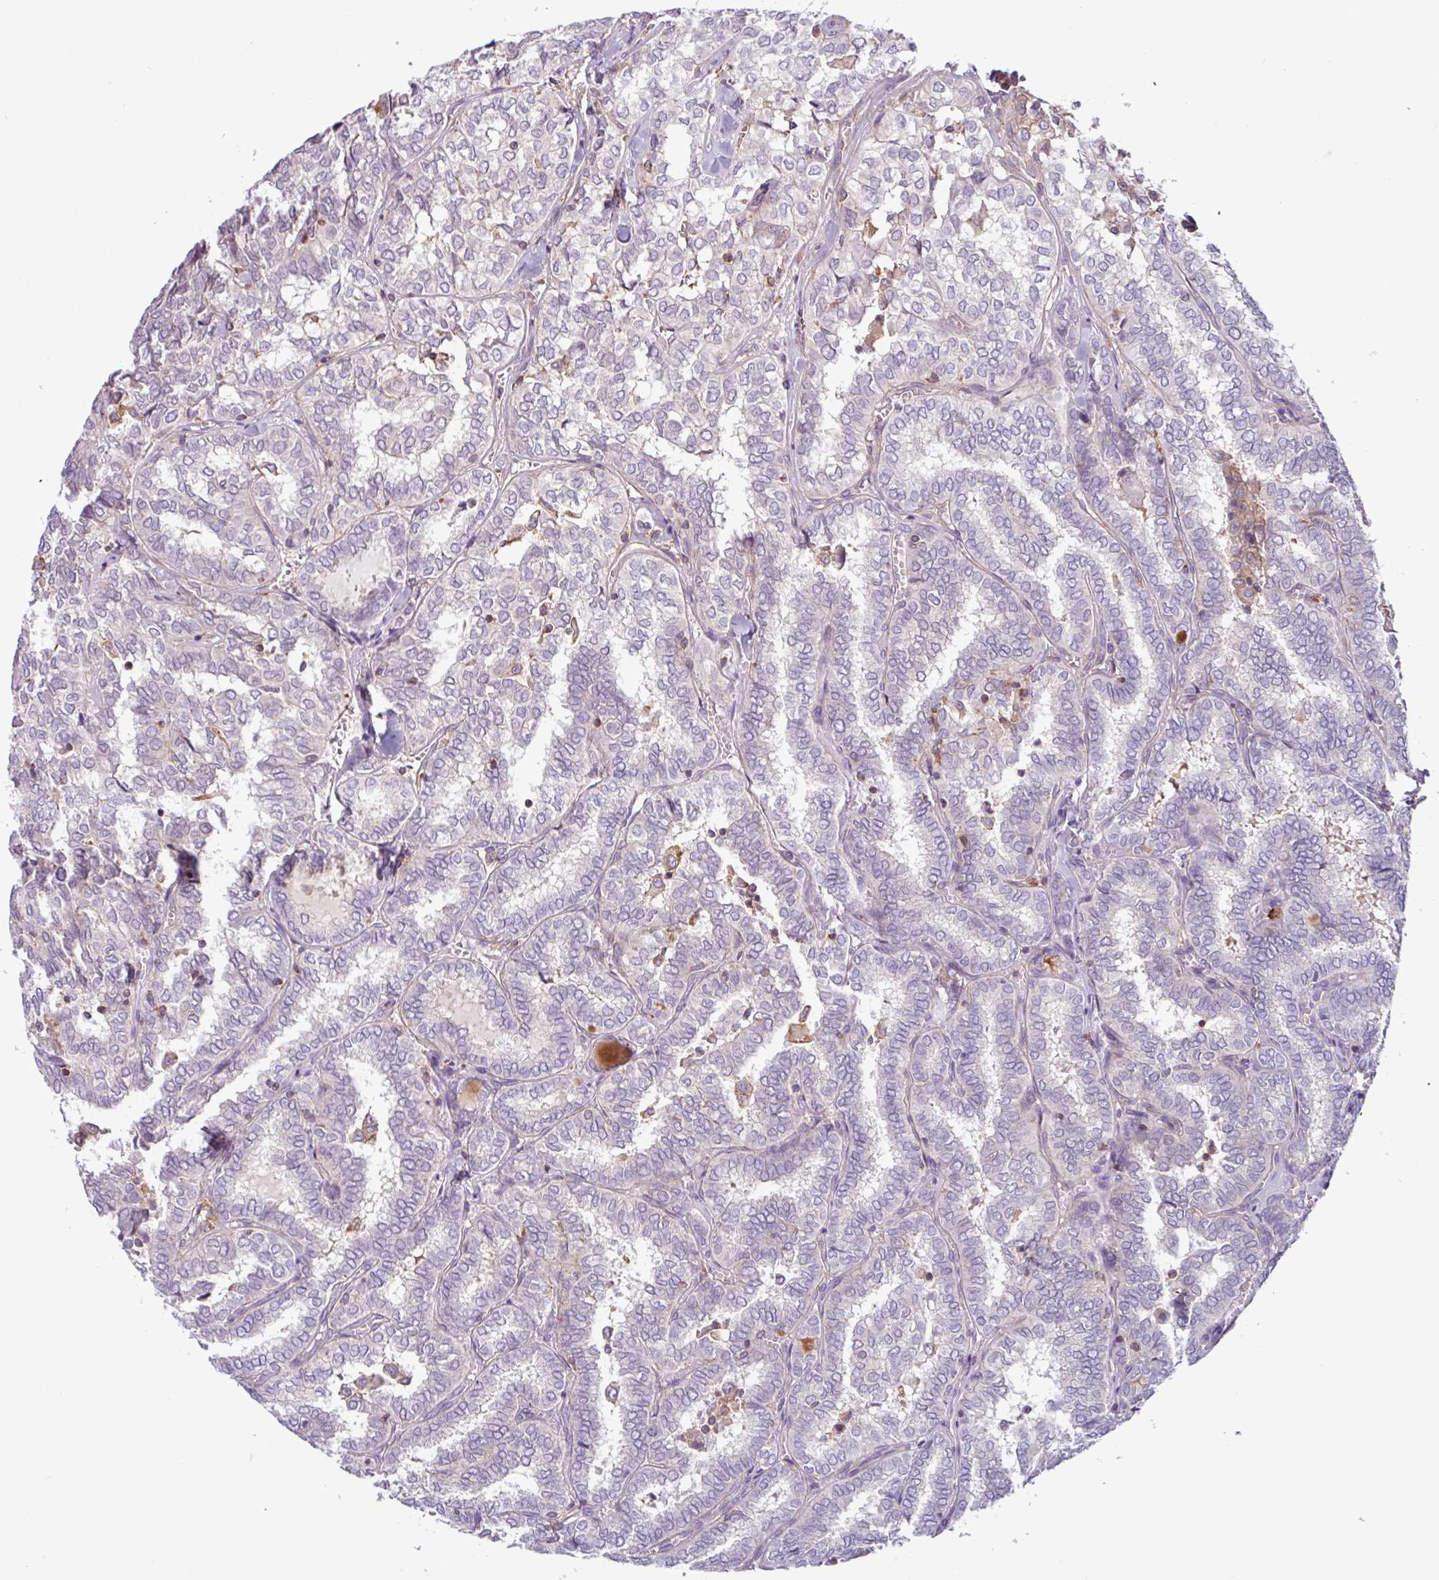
{"staining": {"intensity": "negative", "quantity": "none", "location": "none"}, "tissue": "thyroid cancer", "cell_type": "Tumor cells", "image_type": "cancer", "snomed": [{"axis": "morphology", "description": "Papillary adenocarcinoma, NOS"}, {"axis": "topography", "description": "Thyroid gland"}], "caption": "Micrograph shows no protein staining in tumor cells of thyroid cancer tissue.", "gene": "ACTR3", "patient": {"sex": "female", "age": 30}}